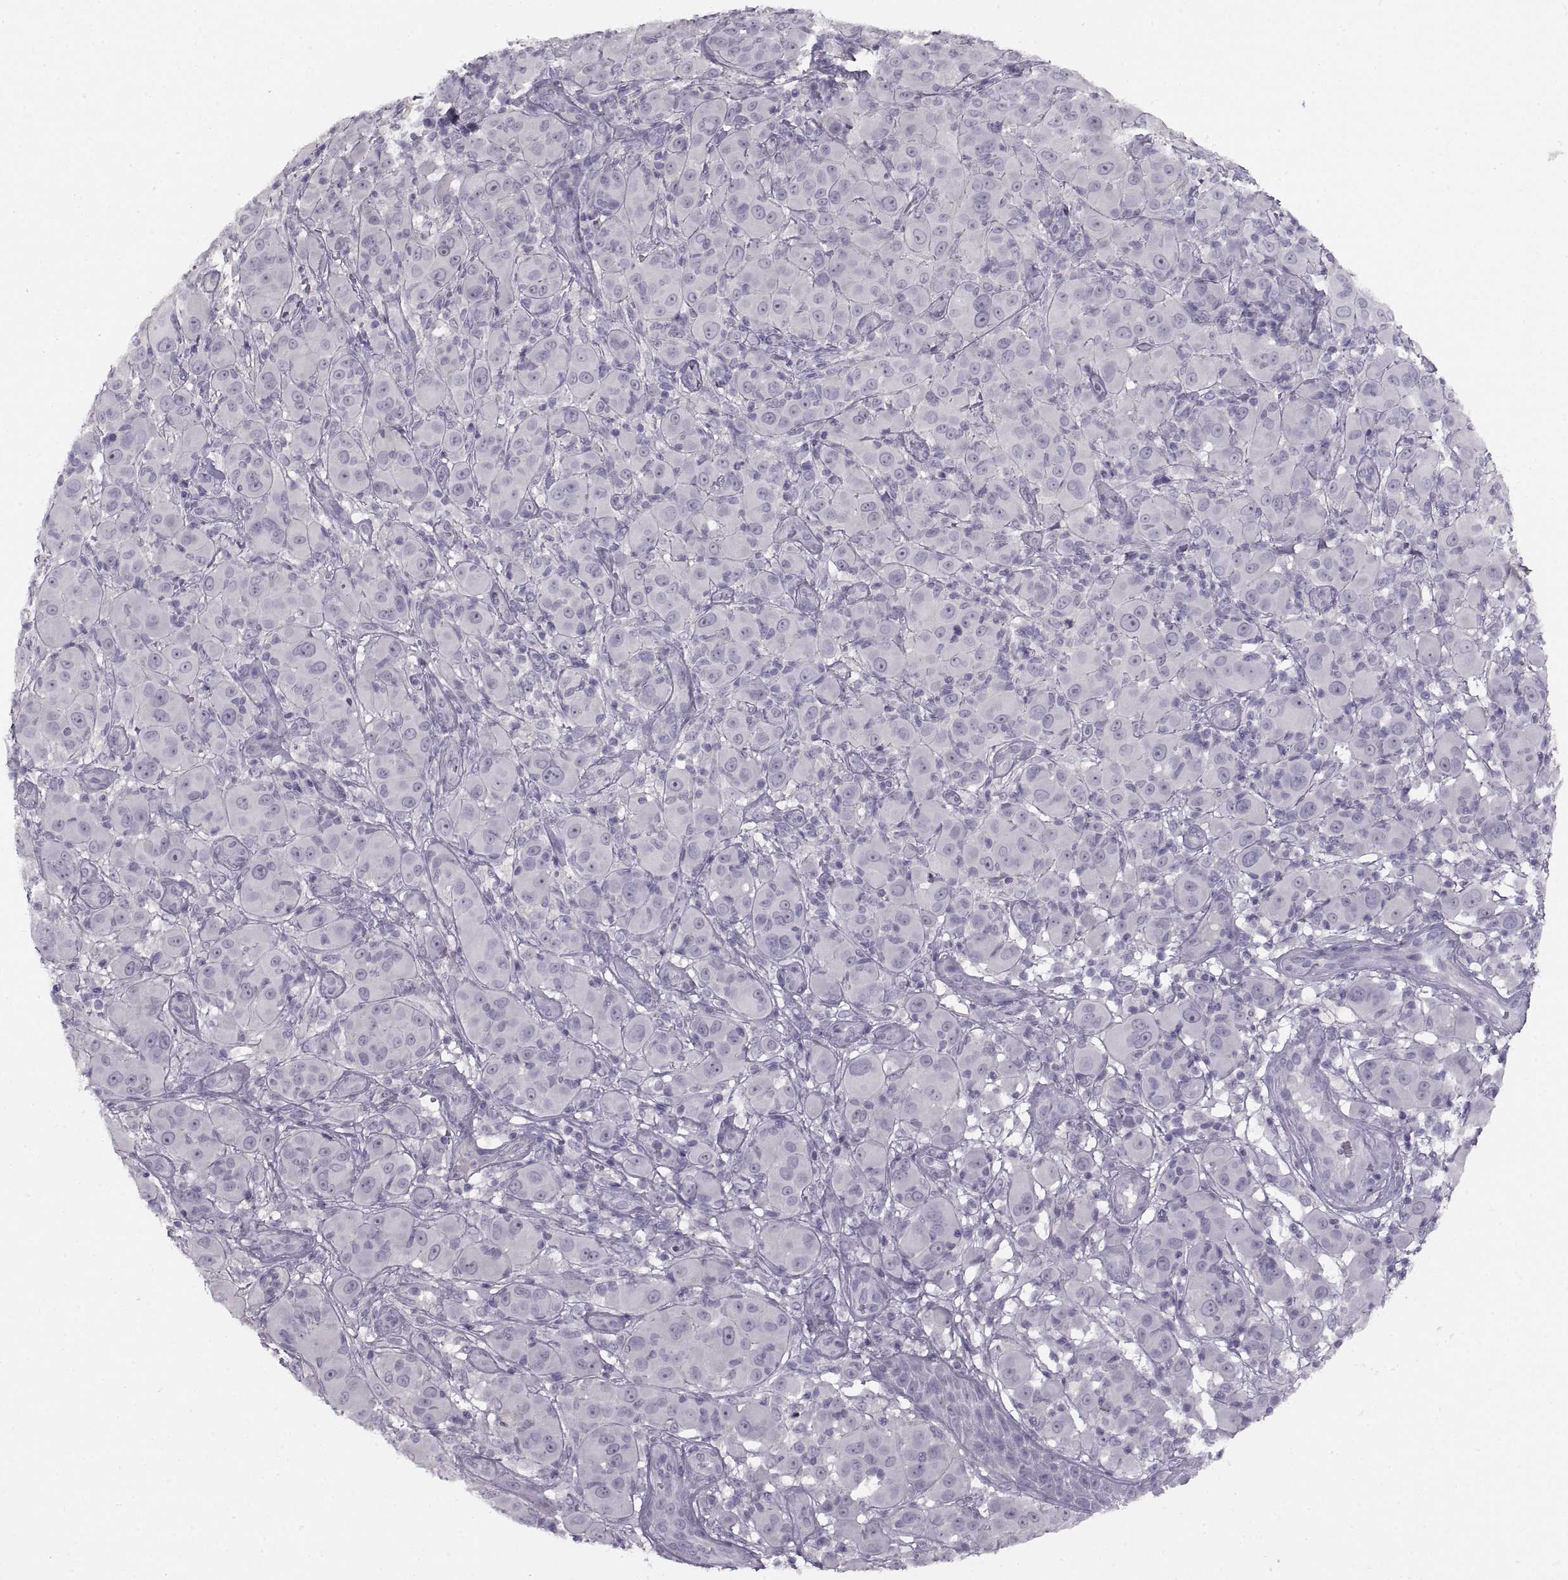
{"staining": {"intensity": "negative", "quantity": "none", "location": "none"}, "tissue": "melanoma", "cell_type": "Tumor cells", "image_type": "cancer", "snomed": [{"axis": "morphology", "description": "Malignant melanoma, NOS"}, {"axis": "topography", "description": "Skin"}], "caption": "Immunohistochemistry image of neoplastic tissue: human malignant melanoma stained with DAB (3,3'-diaminobenzidine) shows no significant protein staining in tumor cells. (Brightfield microscopy of DAB (3,3'-diaminobenzidine) immunohistochemistry at high magnification).", "gene": "BSPH1", "patient": {"sex": "female", "age": 87}}